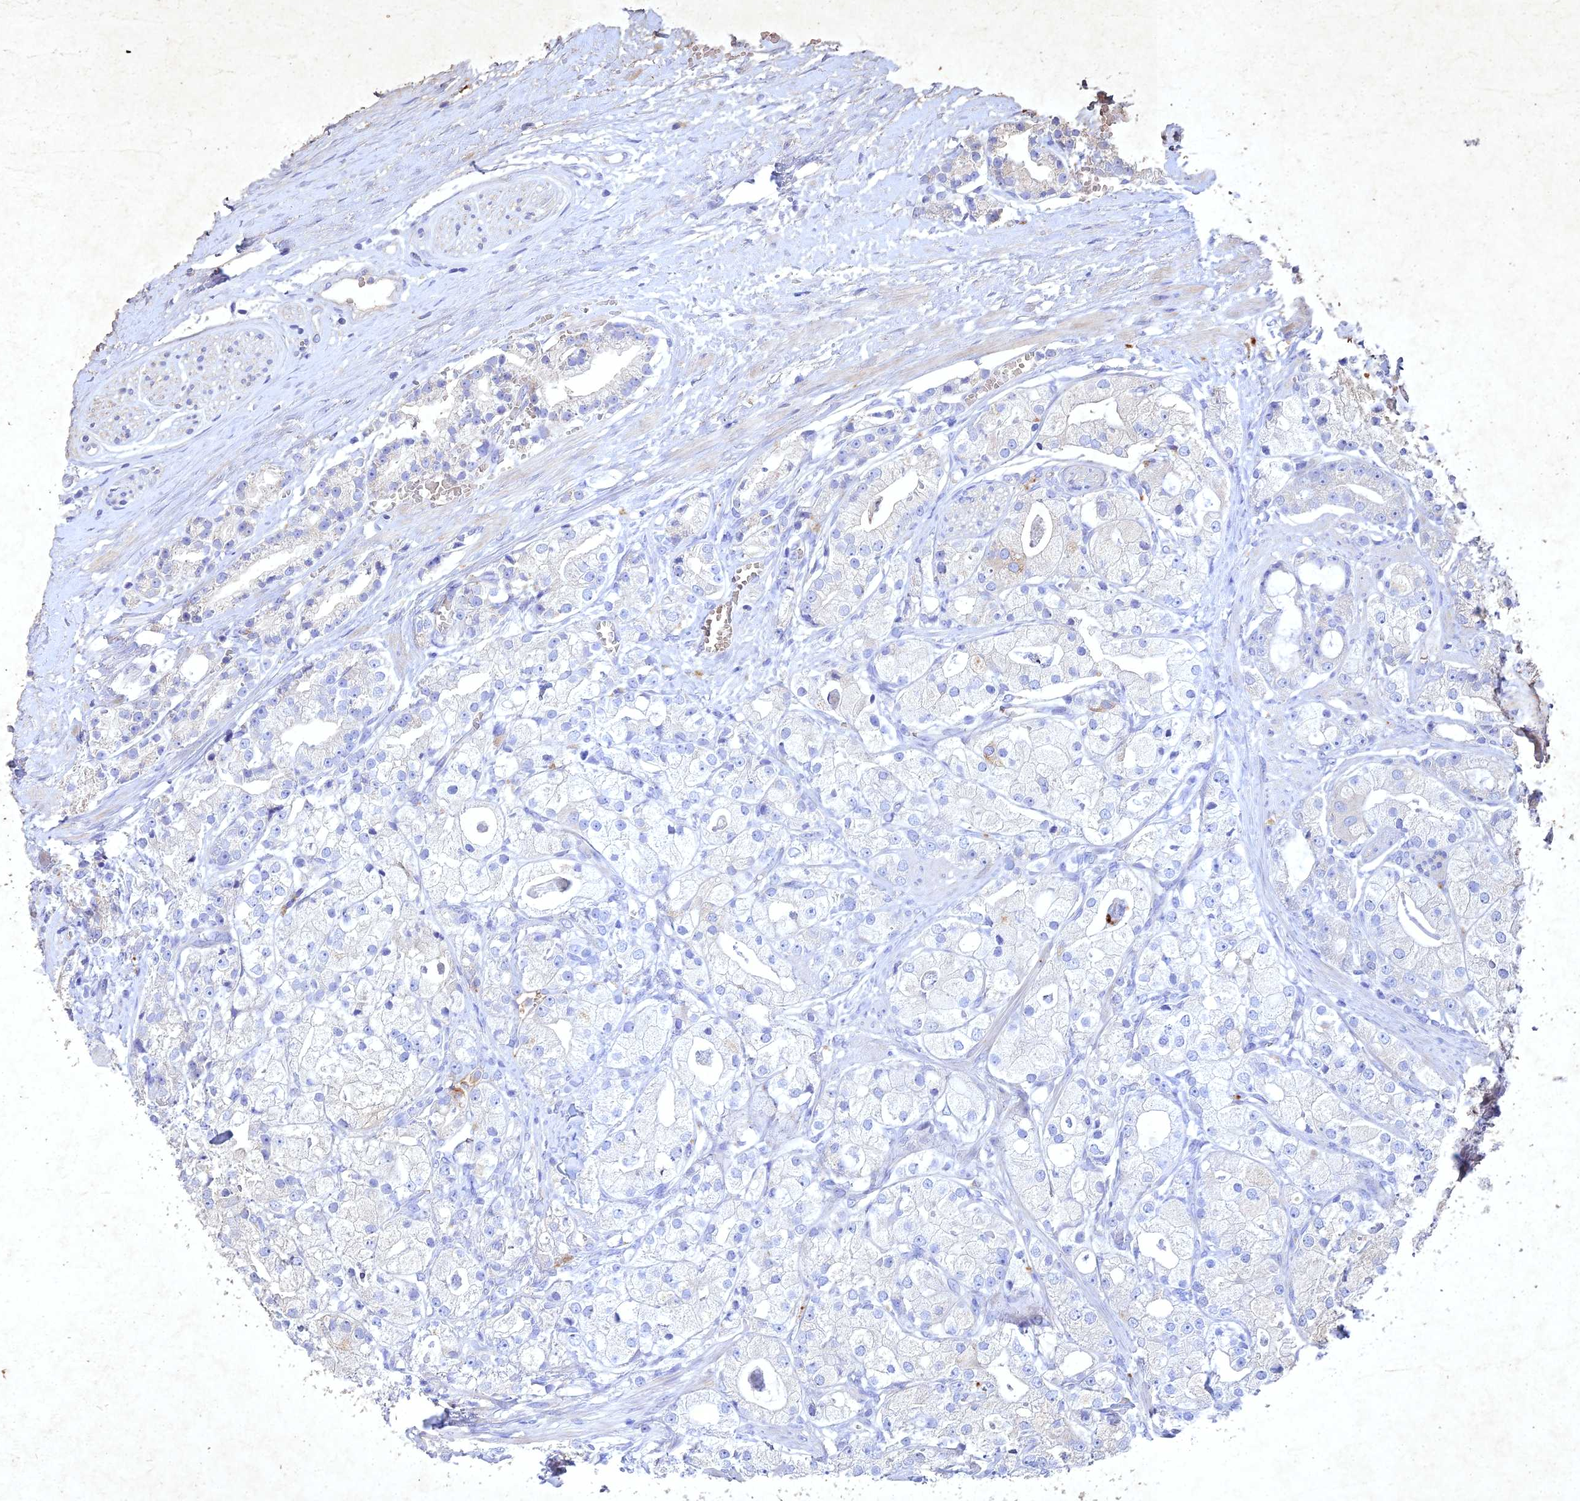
{"staining": {"intensity": "negative", "quantity": "none", "location": "none"}, "tissue": "prostate cancer", "cell_type": "Tumor cells", "image_type": "cancer", "snomed": [{"axis": "morphology", "description": "Adenocarcinoma, High grade"}, {"axis": "topography", "description": "Prostate"}], "caption": "IHC histopathology image of human prostate adenocarcinoma (high-grade) stained for a protein (brown), which demonstrates no positivity in tumor cells. (DAB immunohistochemistry visualized using brightfield microscopy, high magnification).", "gene": "NDUFV1", "patient": {"sex": "male", "age": 71}}